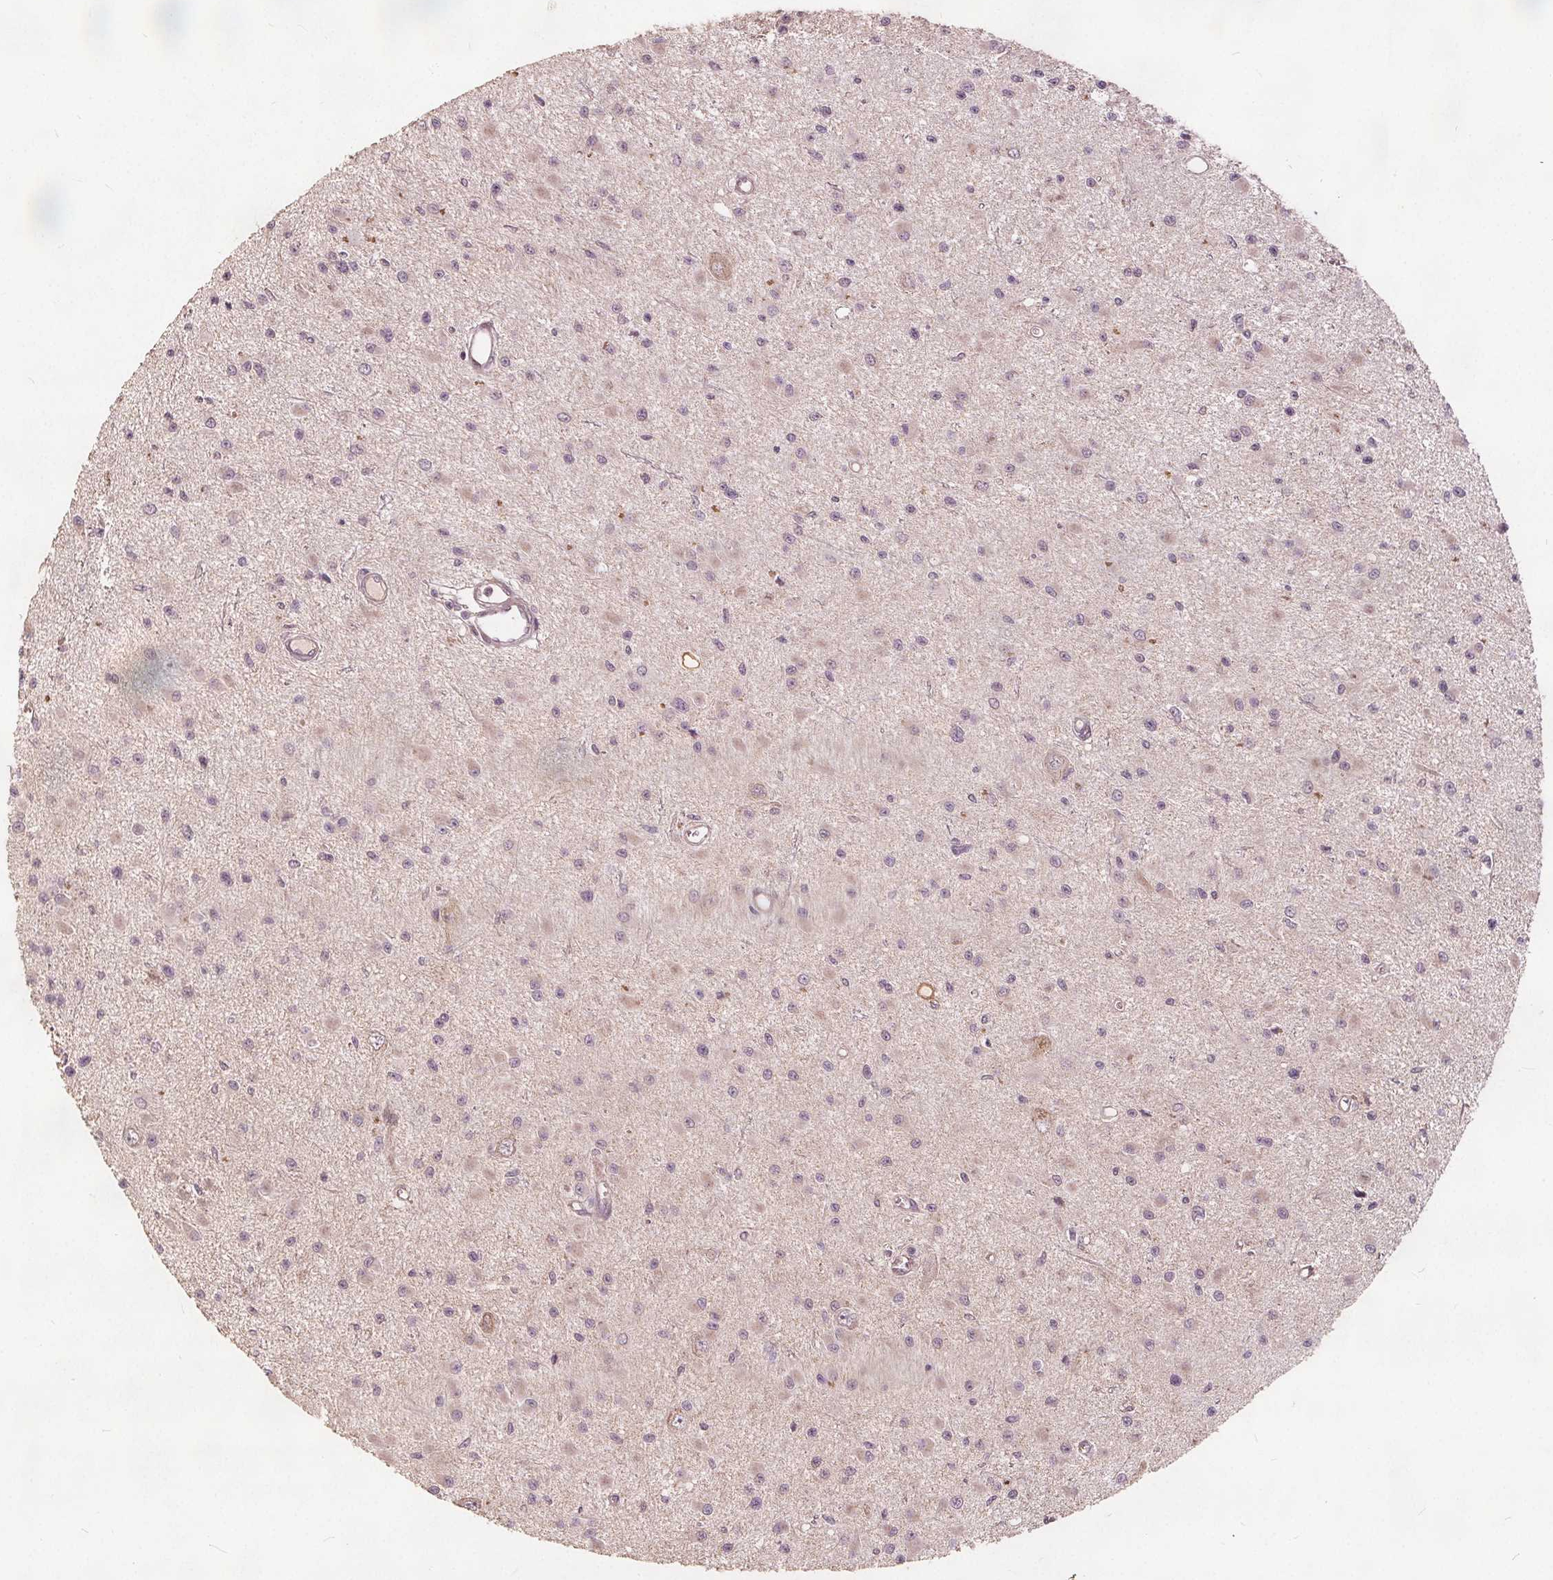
{"staining": {"intensity": "negative", "quantity": "none", "location": "none"}, "tissue": "glioma", "cell_type": "Tumor cells", "image_type": "cancer", "snomed": [{"axis": "morphology", "description": "Glioma, malignant, High grade"}, {"axis": "topography", "description": "Brain"}], "caption": "The micrograph shows no staining of tumor cells in glioma.", "gene": "PTPRT", "patient": {"sex": "male", "age": 54}}